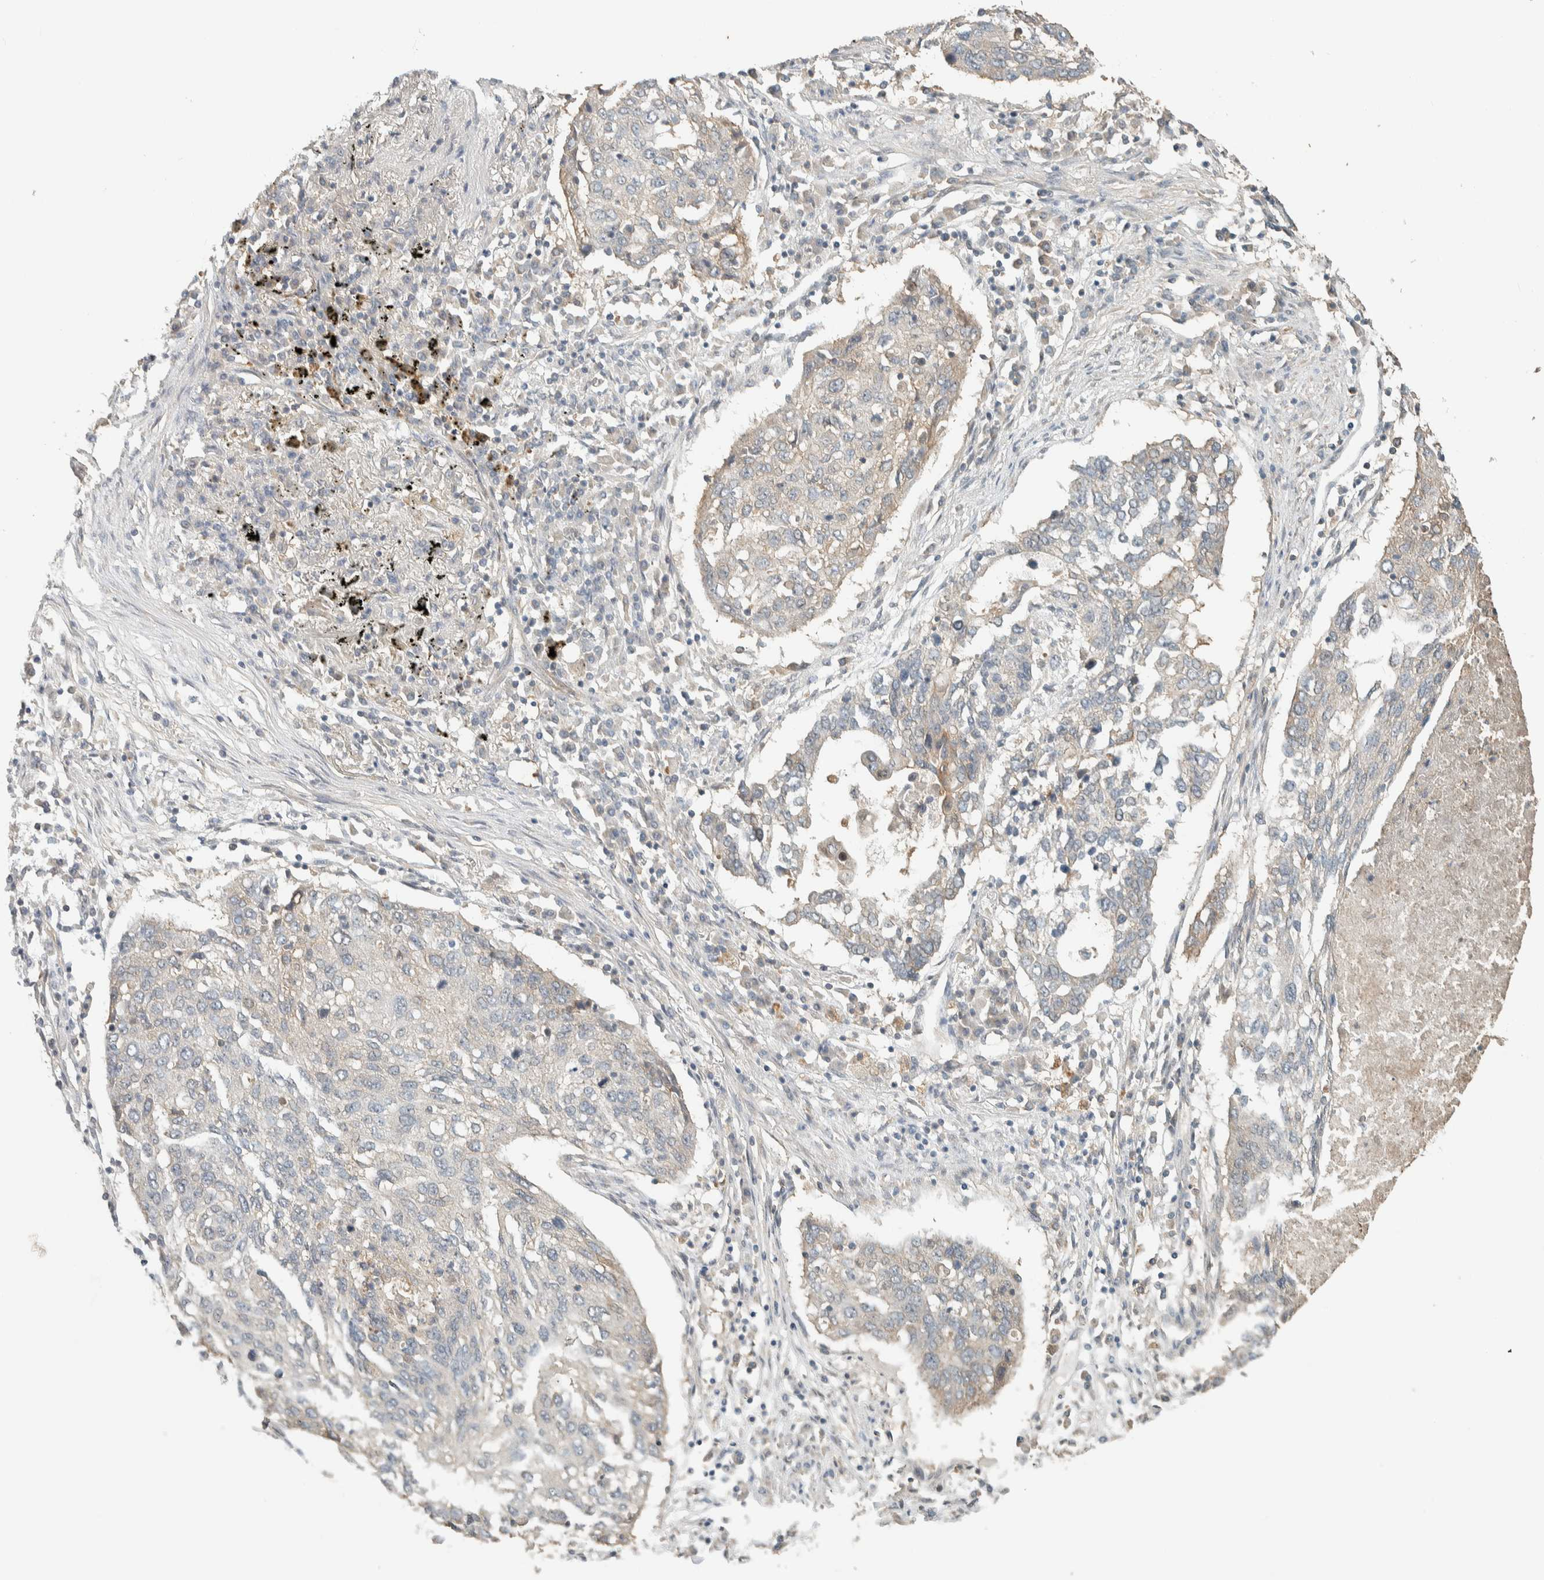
{"staining": {"intensity": "negative", "quantity": "none", "location": "none"}, "tissue": "lung cancer", "cell_type": "Tumor cells", "image_type": "cancer", "snomed": [{"axis": "morphology", "description": "Squamous cell carcinoma, NOS"}, {"axis": "topography", "description": "Lung"}], "caption": "Immunohistochemistry image of neoplastic tissue: lung squamous cell carcinoma stained with DAB exhibits no significant protein expression in tumor cells.", "gene": "RAB11FIP1", "patient": {"sex": "female", "age": 63}}